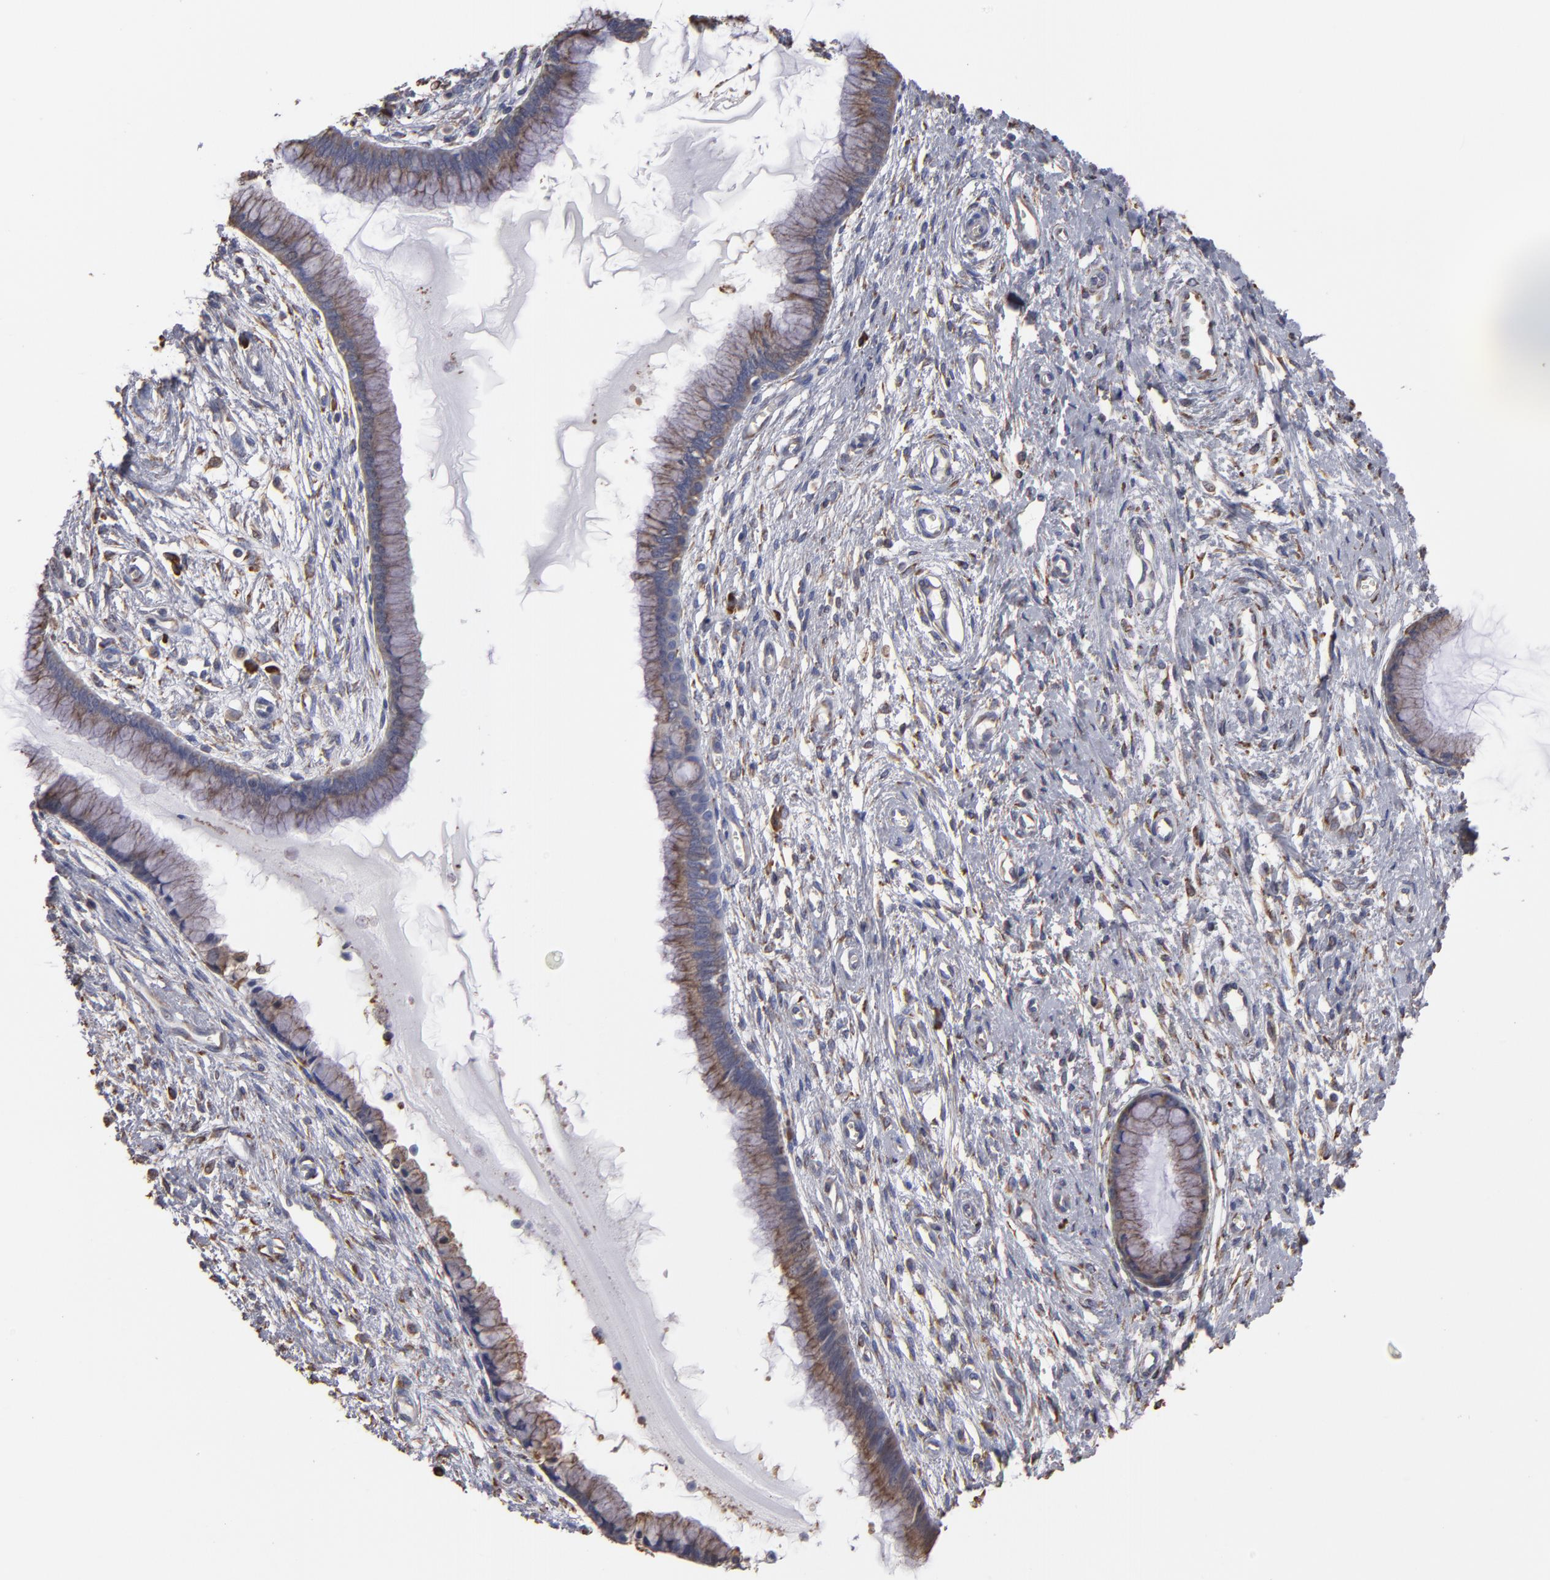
{"staining": {"intensity": "weak", "quantity": ">75%", "location": "cytoplasmic/membranous"}, "tissue": "cervix", "cell_type": "Glandular cells", "image_type": "normal", "snomed": [{"axis": "morphology", "description": "Normal tissue, NOS"}, {"axis": "topography", "description": "Cervix"}], "caption": "Protein staining of benign cervix displays weak cytoplasmic/membranous positivity in about >75% of glandular cells. Nuclei are stained in blue.", "gene": "SND1", "patient": {"sex": "female", "age": 55}}